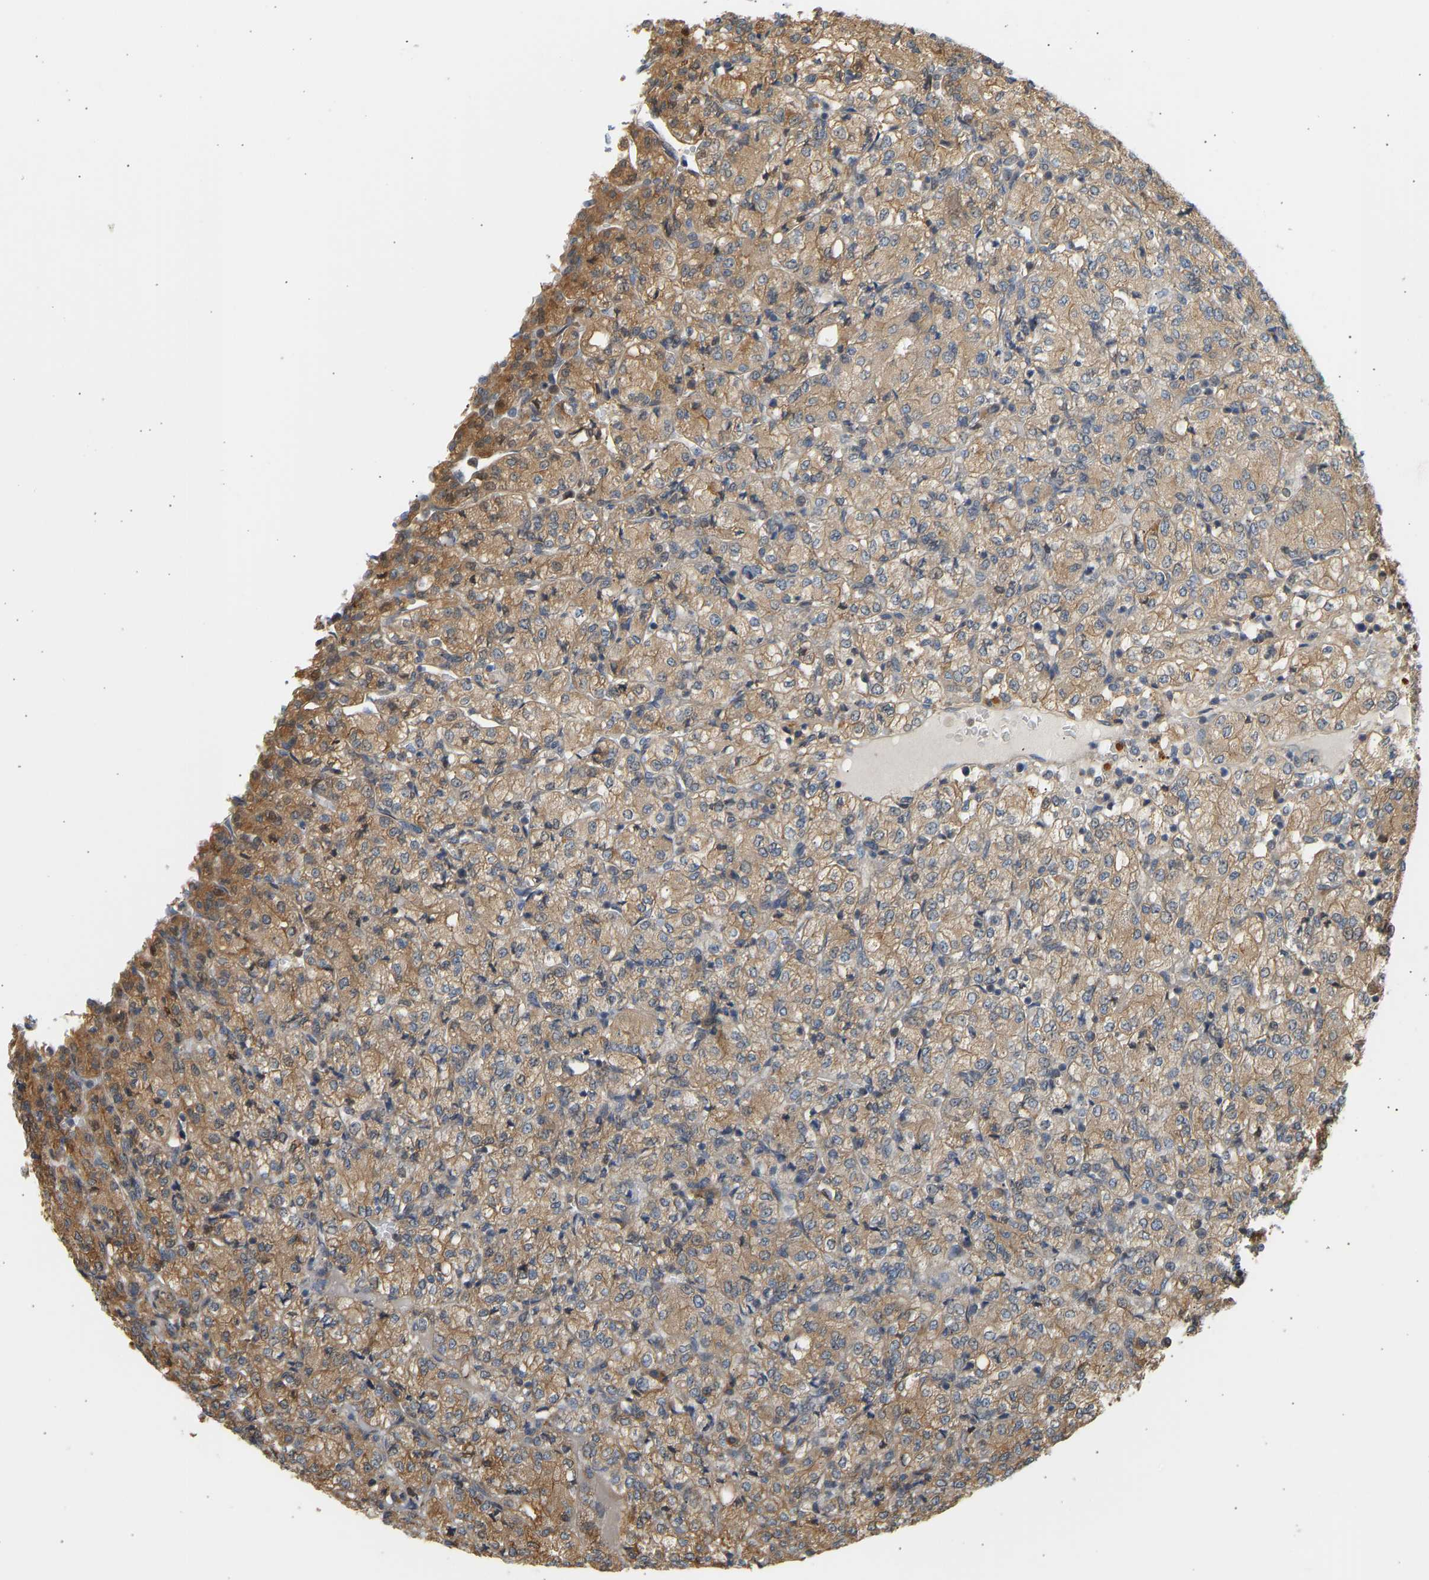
{"staining": {"intensity": "weak", "quantity": ">75%", "location": "cytoplasmic/membranous"}, "tissue": "renal cancer", "cell_type": "Tumor cells", "image_type": "cancer", "snomed": [{"axis": "morphology", "description": "Adenocarcinoma, NOS"}, {"axis": "topography", "description": "Kidney"}], "caption": "Immunohistochemical staining of renal adenocarcinoma exhibits weak cytoplasmic/membranous protein positivity in about >75% of tumor cells.", "gene": "CEP57", "patient": {"sex": "male", "age": 77}}